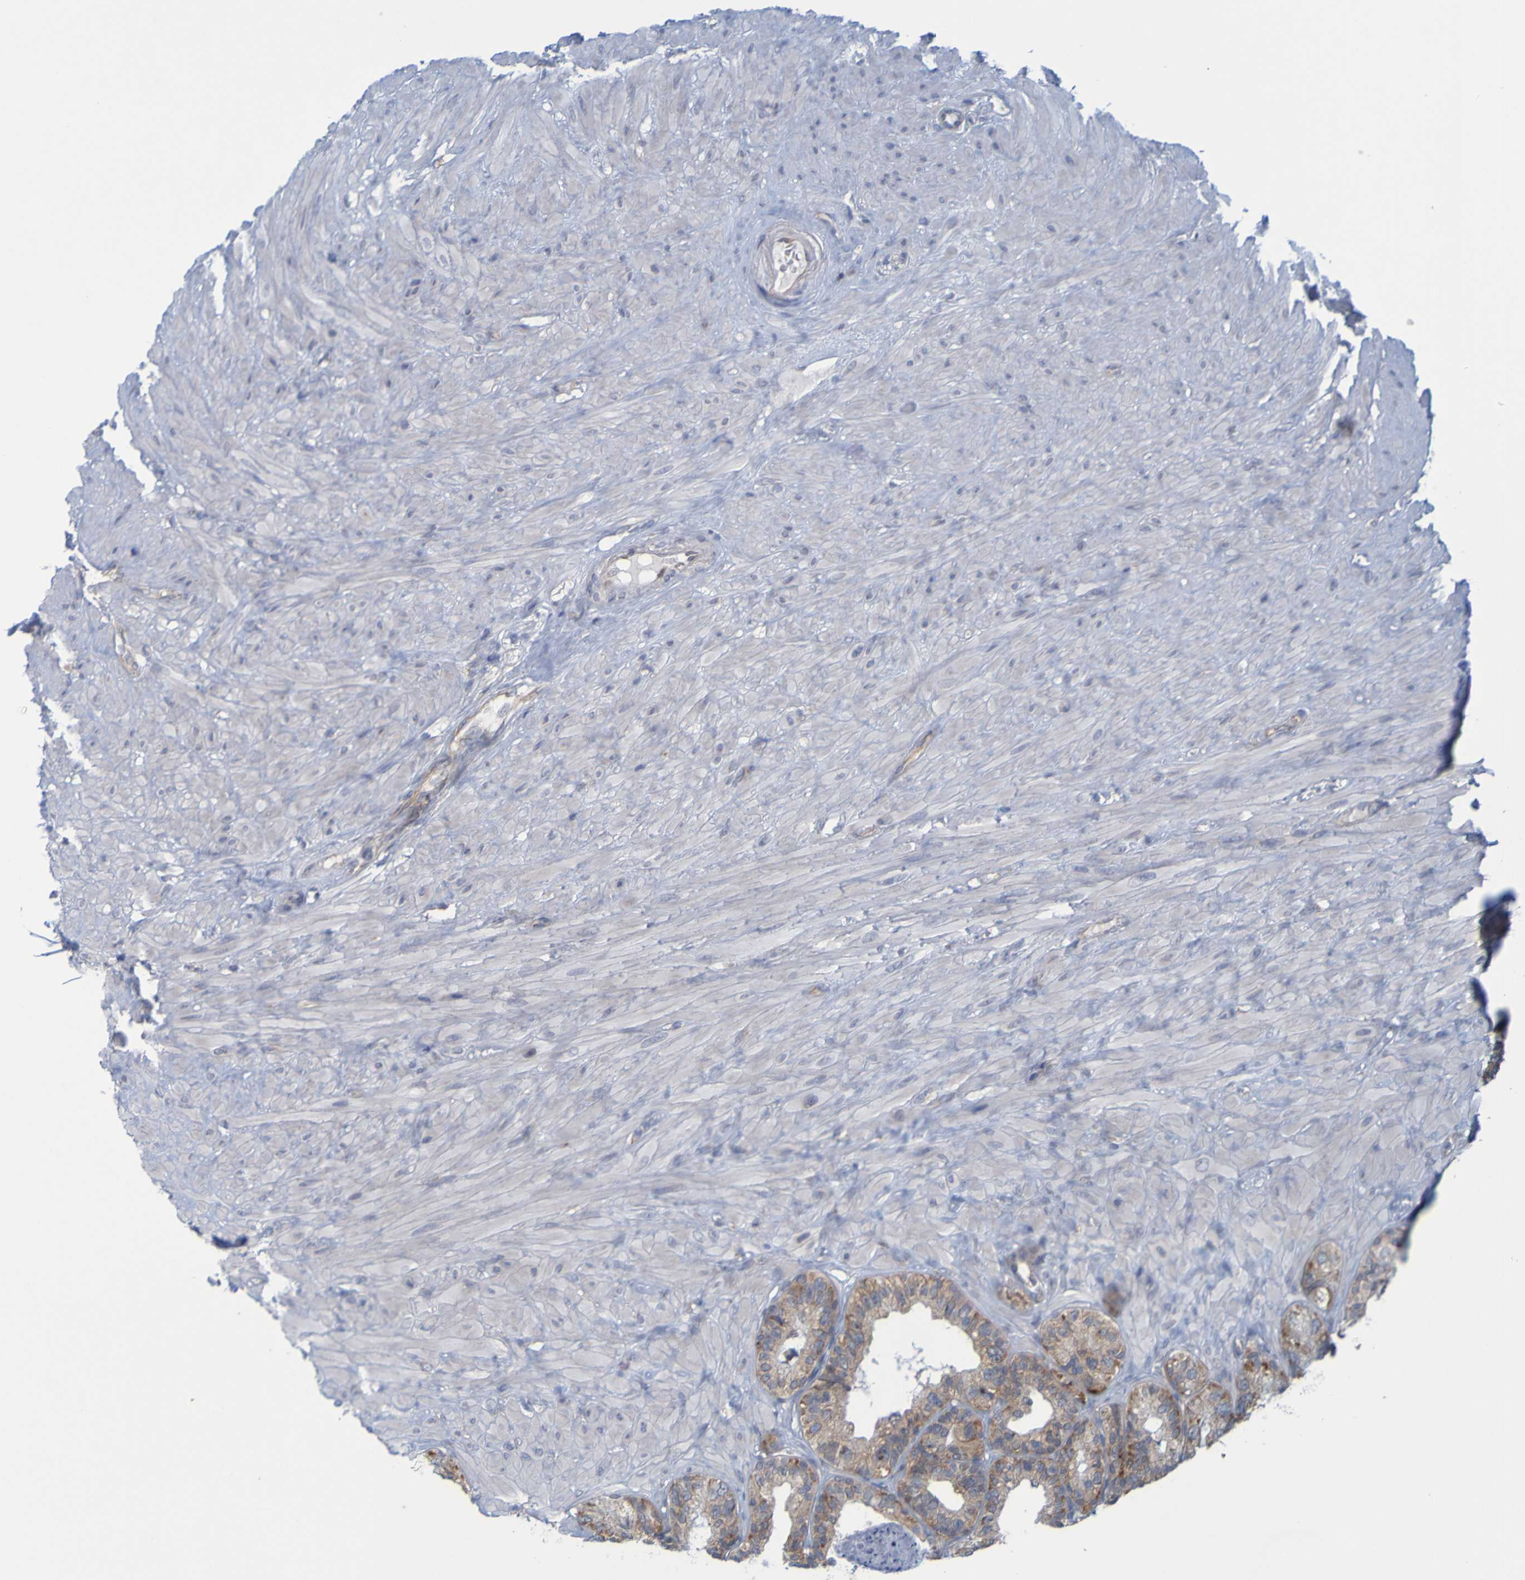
{"staining": {"intensity": "weak", "quantity": ">75%", "location": "cytoplasmic/membranous"}, "tissue": "seminal vesicle", "cell_type": "Glandular cells", "image_type": "normal", "snomed": [{"axis": "morphology", "description": "Normal tissue, NOS"}, {"axis": "topography", "description": "Seminal veicle"}], "caption": "A histopathology image showing weak cytoplasmic/membranous positivity in approximately >75% of glandular cells in unremarkable seminal vesicle, as visualized by brown immunohistochemical staining.", "gene": "MOGS", "patient": {"sex": "male", "age": 68}}